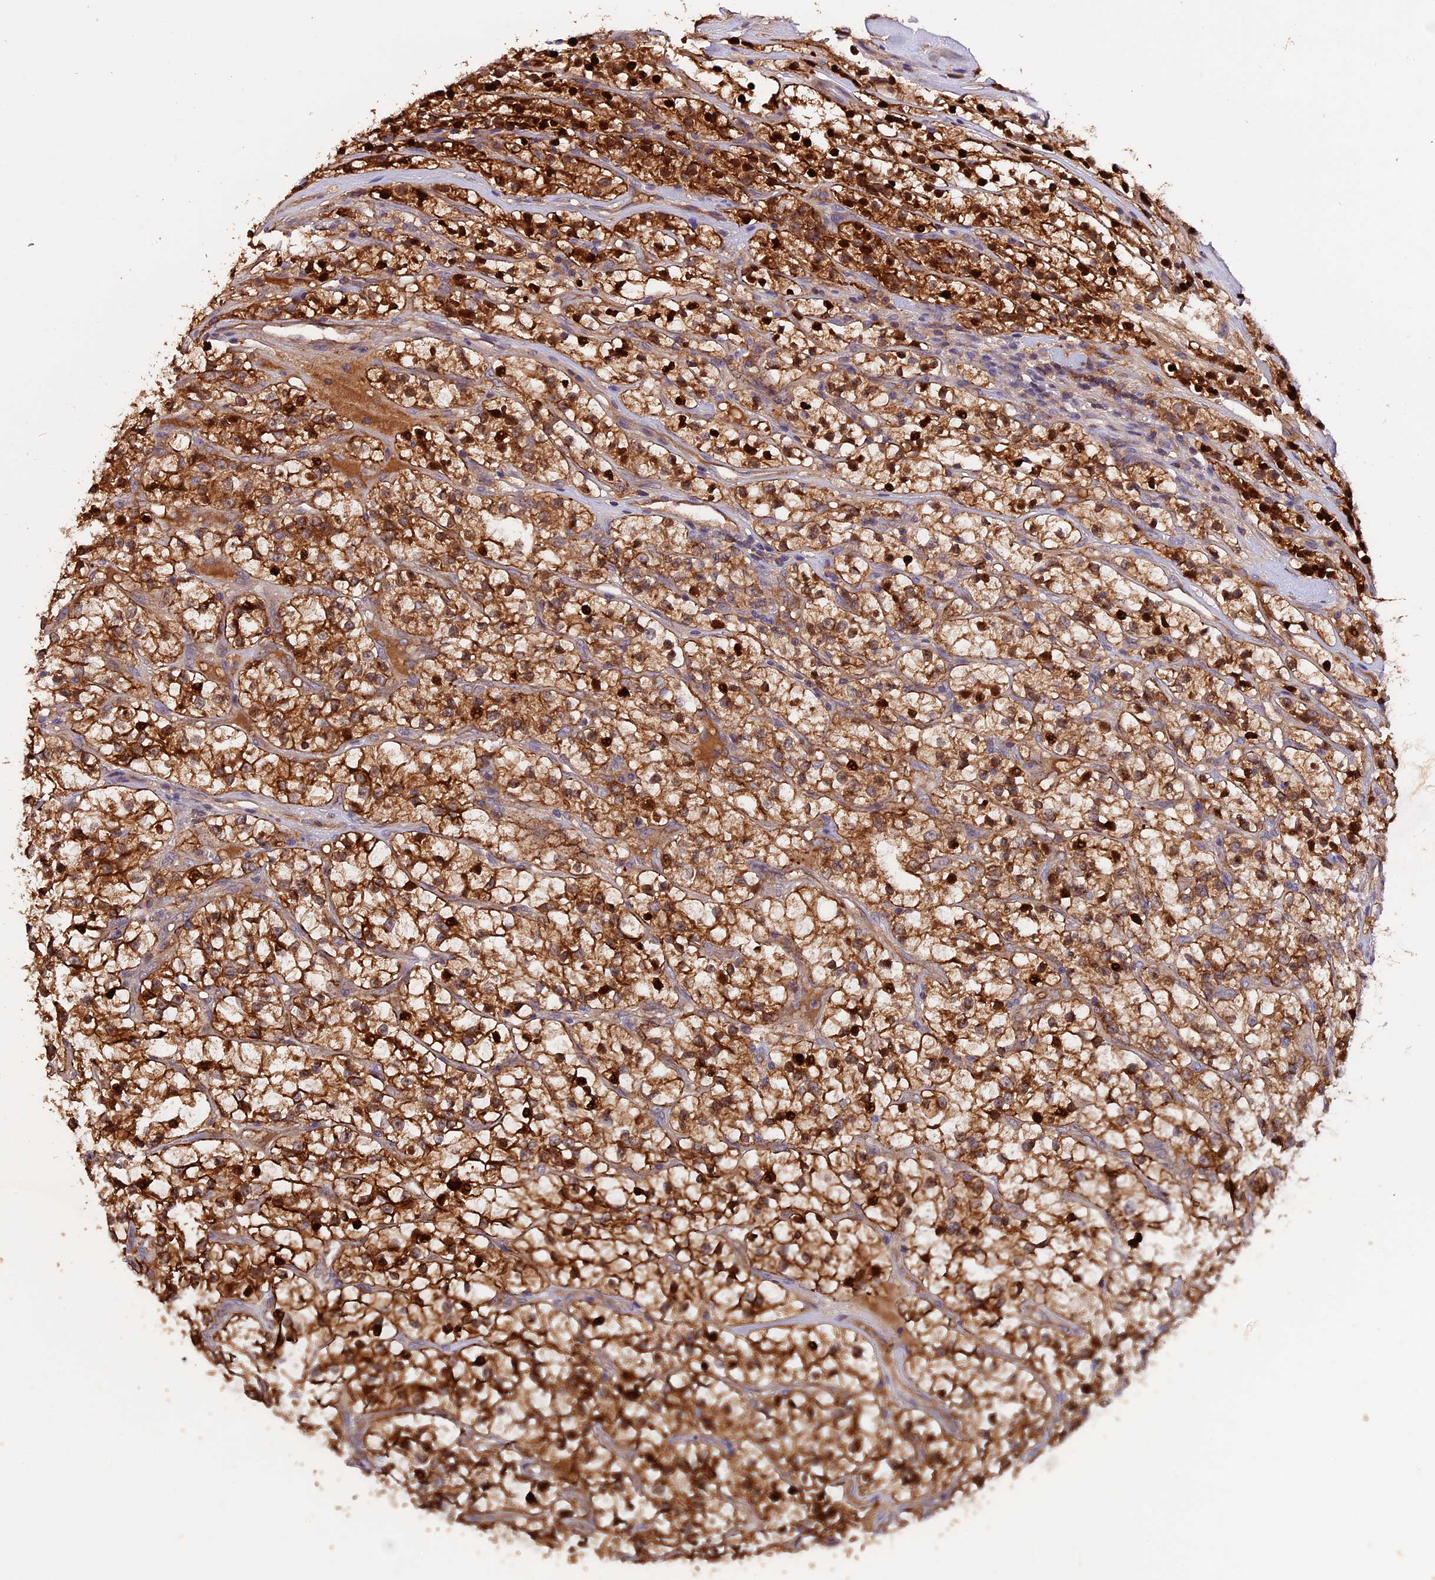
{"staining": {"intensity": "strong", "quantity": ">75%", "location": "cytoplasmic/membranous,nuclear"}, "tissue": "renal cancer", "cell_type": "Tumor cells", "image_type": "cancer", "snomed": [{"axis": "morphology", "description": "Adenocarcinoma, NOS"}, {"axis": "topography", "description": "Kidney"}], "caption": "Renal cancer (adenocarcinoma) was stained to show a protein in brown. There is high levels of strong cytoplasmic/membranous and nuclear positivity in about >75% of tumor cells.", "gene": "MARK4", "patient": {"sex": "female", "age": 57}}